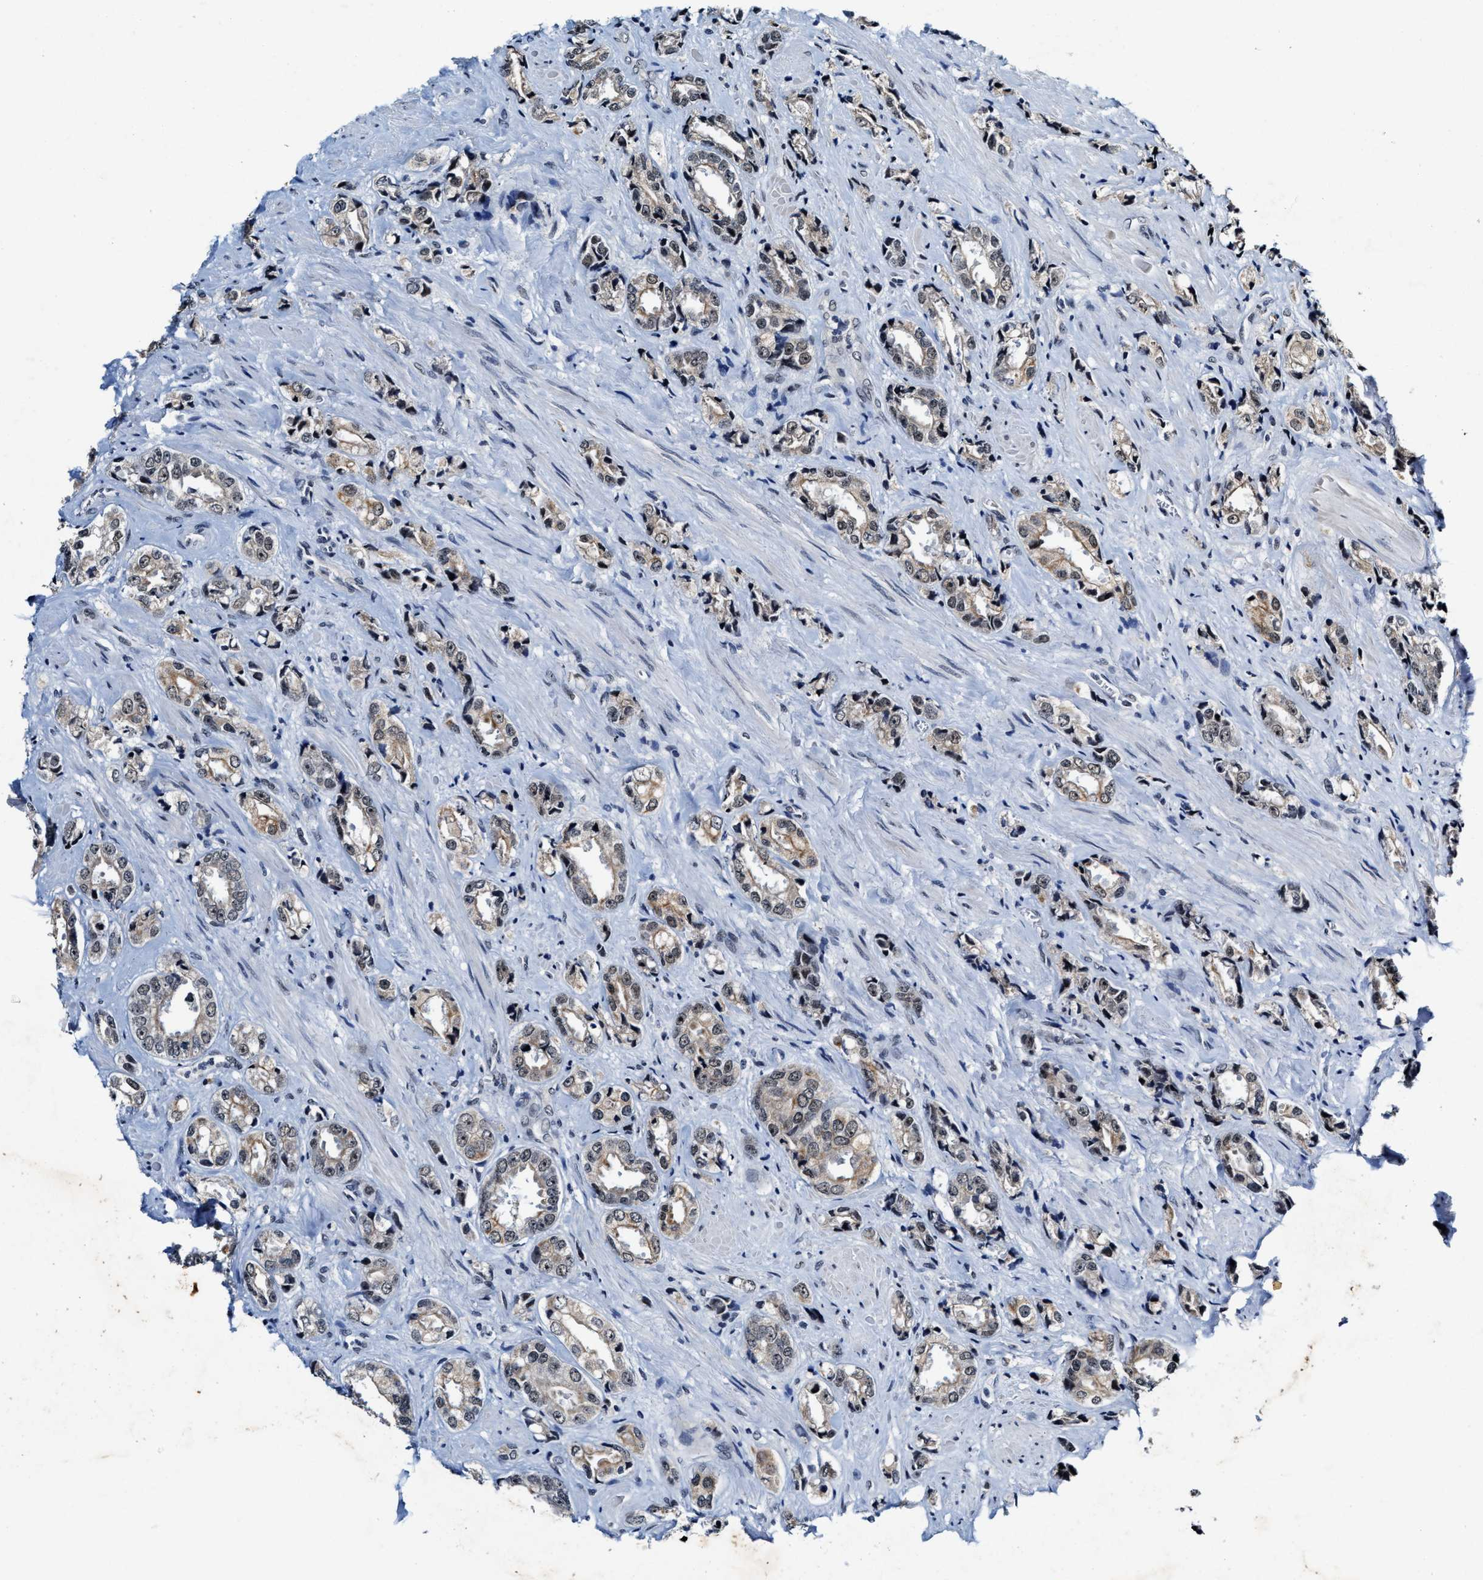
{"staining": {"intensity": "weak", "quantity": ">75%", "location": "cytoplasmic/membranous,nuclear"}, "tissue": "prostate cancer", "cell_type": "Tumor cells", "image_type": "cancer", "snomed": [{"axis": "morphology", "description": "Adenocarcinoma, High grade"}, {"axis": "topography", "description": "Prostate"}], "caption": "High-magnification brightfield microscopy of prostate adenocarcinoma (high-grade) stained with DAB (3,3'-diaminobenzidine) (brown) and counterstained with hematoxylin (blue). tumor cells exhibit weak cytoplasmic/membranous and nuclear positivity is appreciated in approximately>75% of cells.", "gene": "INIP", "patient": {"sex": "male", "age": 61}}